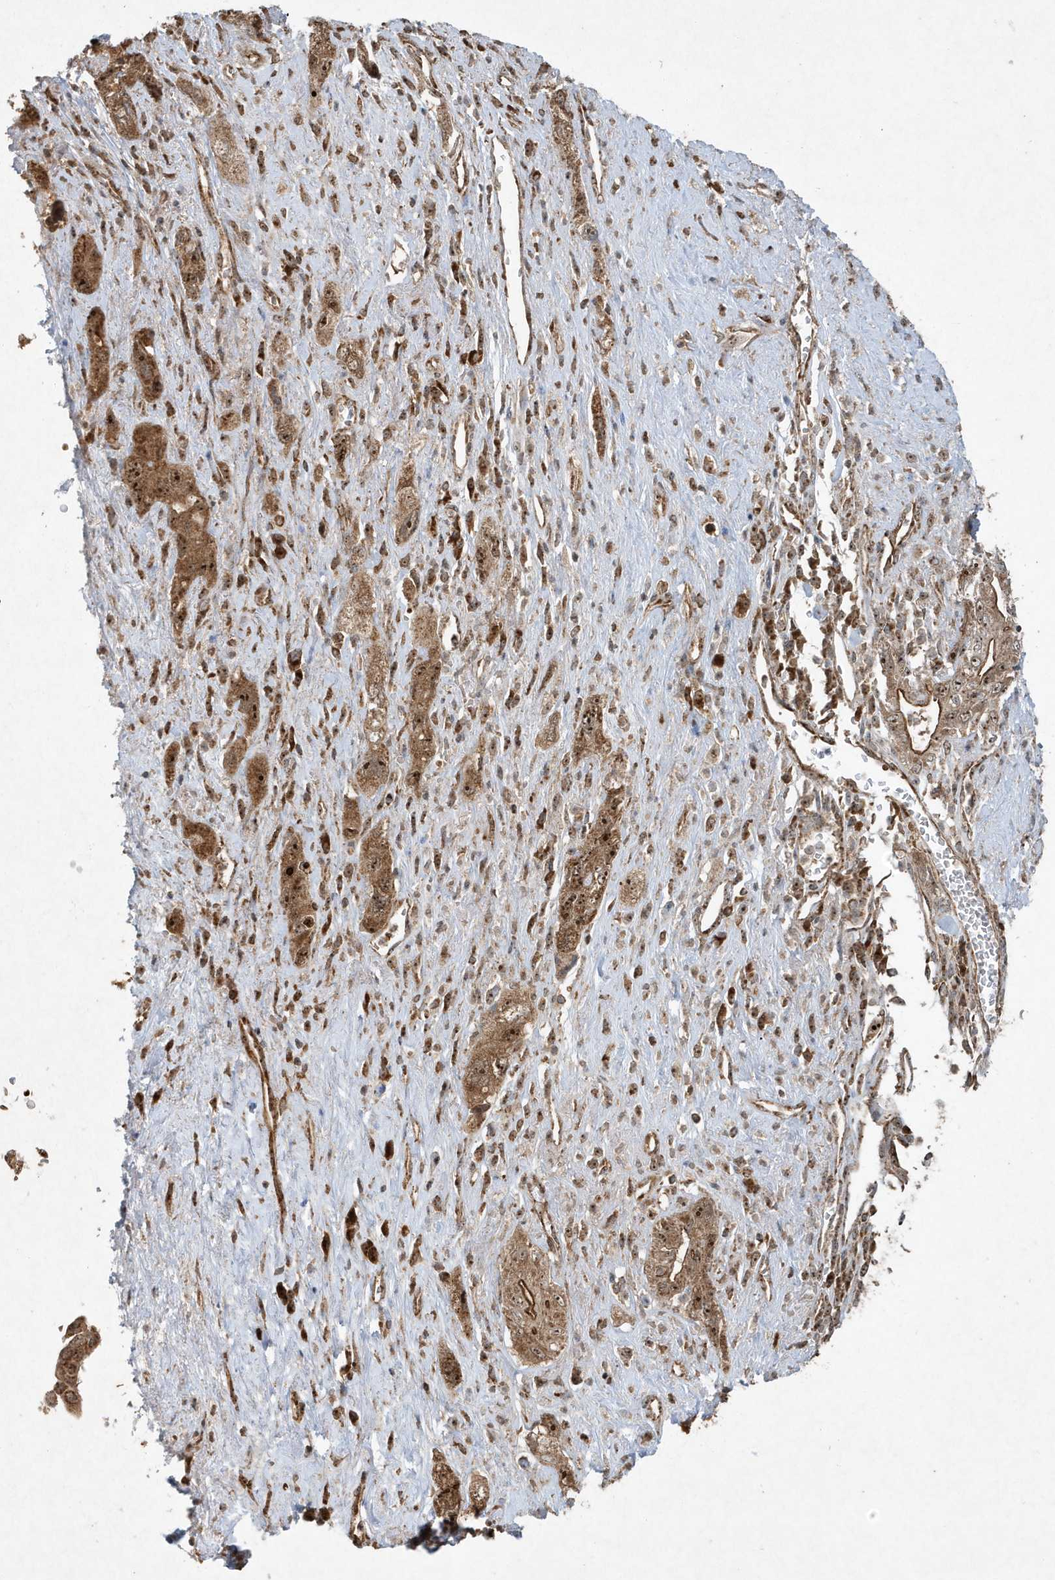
{"staining": {"intensity": "strong", "quantity": ">75%", "location": "cytoplasmic/membranous,nuclear"}, "tissue": "pancreatic cancer", "cell_type": "Tumor cells", "image_type": "cancer", "snomed": [{"axis": "morphology", "description": "Adenocarcinoma, NOS"}, {"axis": "topography", "description": "Pancreas"}], "caption": "Human pancreatic cancer stained with a protein marker demonstrates strong staining in tumor cells.", "gene": "ABCB9", "patient": {"sex": "female", "age": 73}}